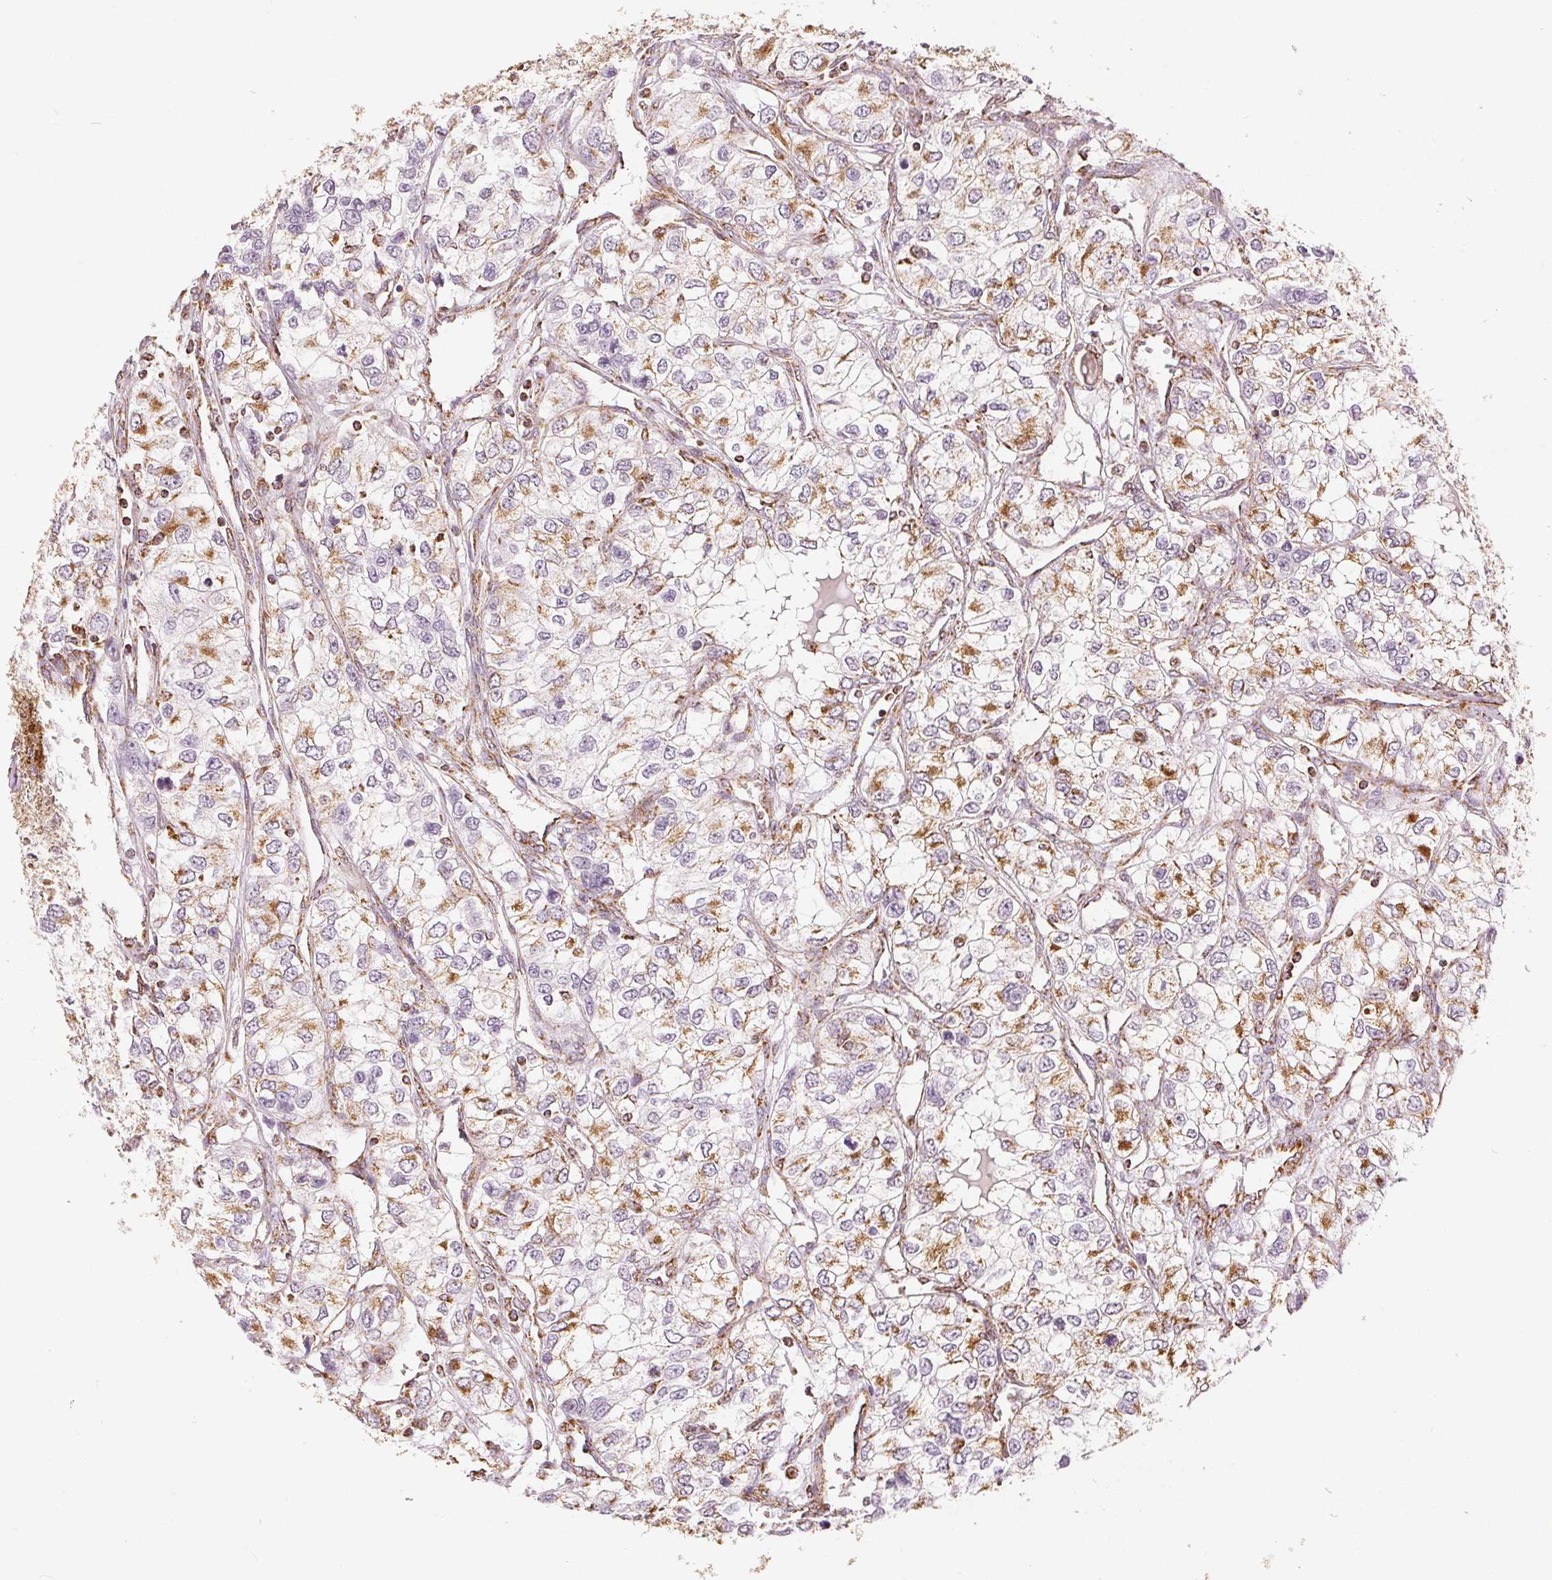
{"staining": {"intensity": "moderate", "quantity": "<25%", "location": "cytoplasmic/membranous"}, "tissue": "renal cancer", "cell_type": "Tumor cells", "image_type": "cancer", "snomed": [{"axis": "morphology", "description": "Adenocarcinoma, NOS"}, {"axis": "topography", "description": "Kidney"}], "caption": "Immunohistochemical staining of human renal adenocarcinoma exhibits moderate cytoplasmic/membranous protein positivity in approximately <25% of tumor cells. (Brightfield microscopy of DAB IHC at high magnification).", "gene": "SDHB", "patient": {"sex": "female", "age": 59}}